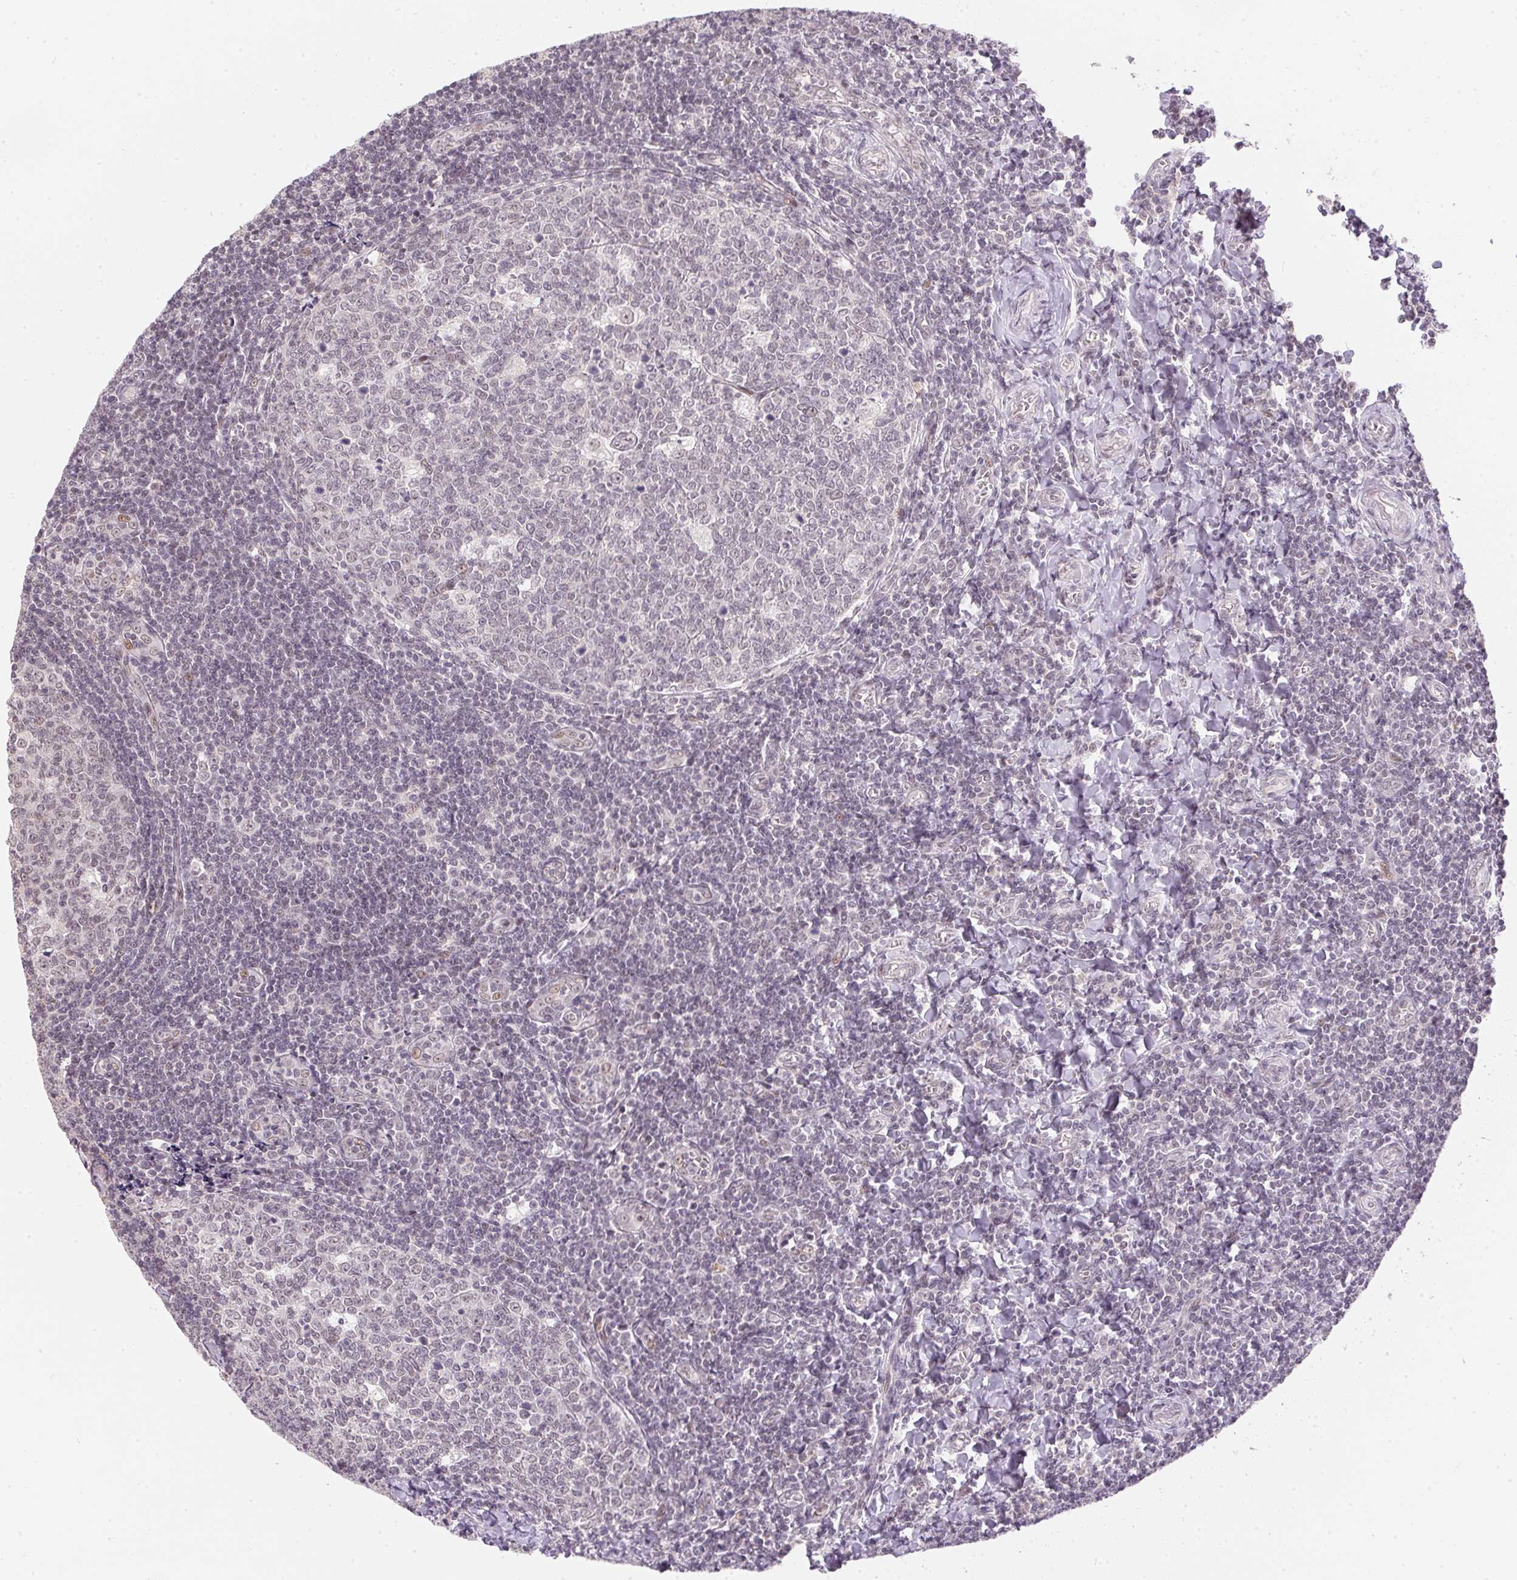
{"staining": {"intensity": "negative", "quantity": "none", "location": "none"}, "tissue": "tonsil", "cell_type": "Germinal center cells", "image_type": "normal", "snomed": [{"axis": "morphology", "description": "Normal tissue, NOS"}, {"axis": "morphology", "description": "Inflammation, NOS"}, {"axis": "topography", "description": "Tonsil"}], "caption": "Germinal center cells are negative for brown protein staining in unremarkable tonsil. The staining was performed using DAB to visualize the protein expression in brown, while the nuclei were stained in blue with hematoxylin (Magnification: 20x).", "gene": "KDM4D", "patient": {"sex": "female", "age": 31}}